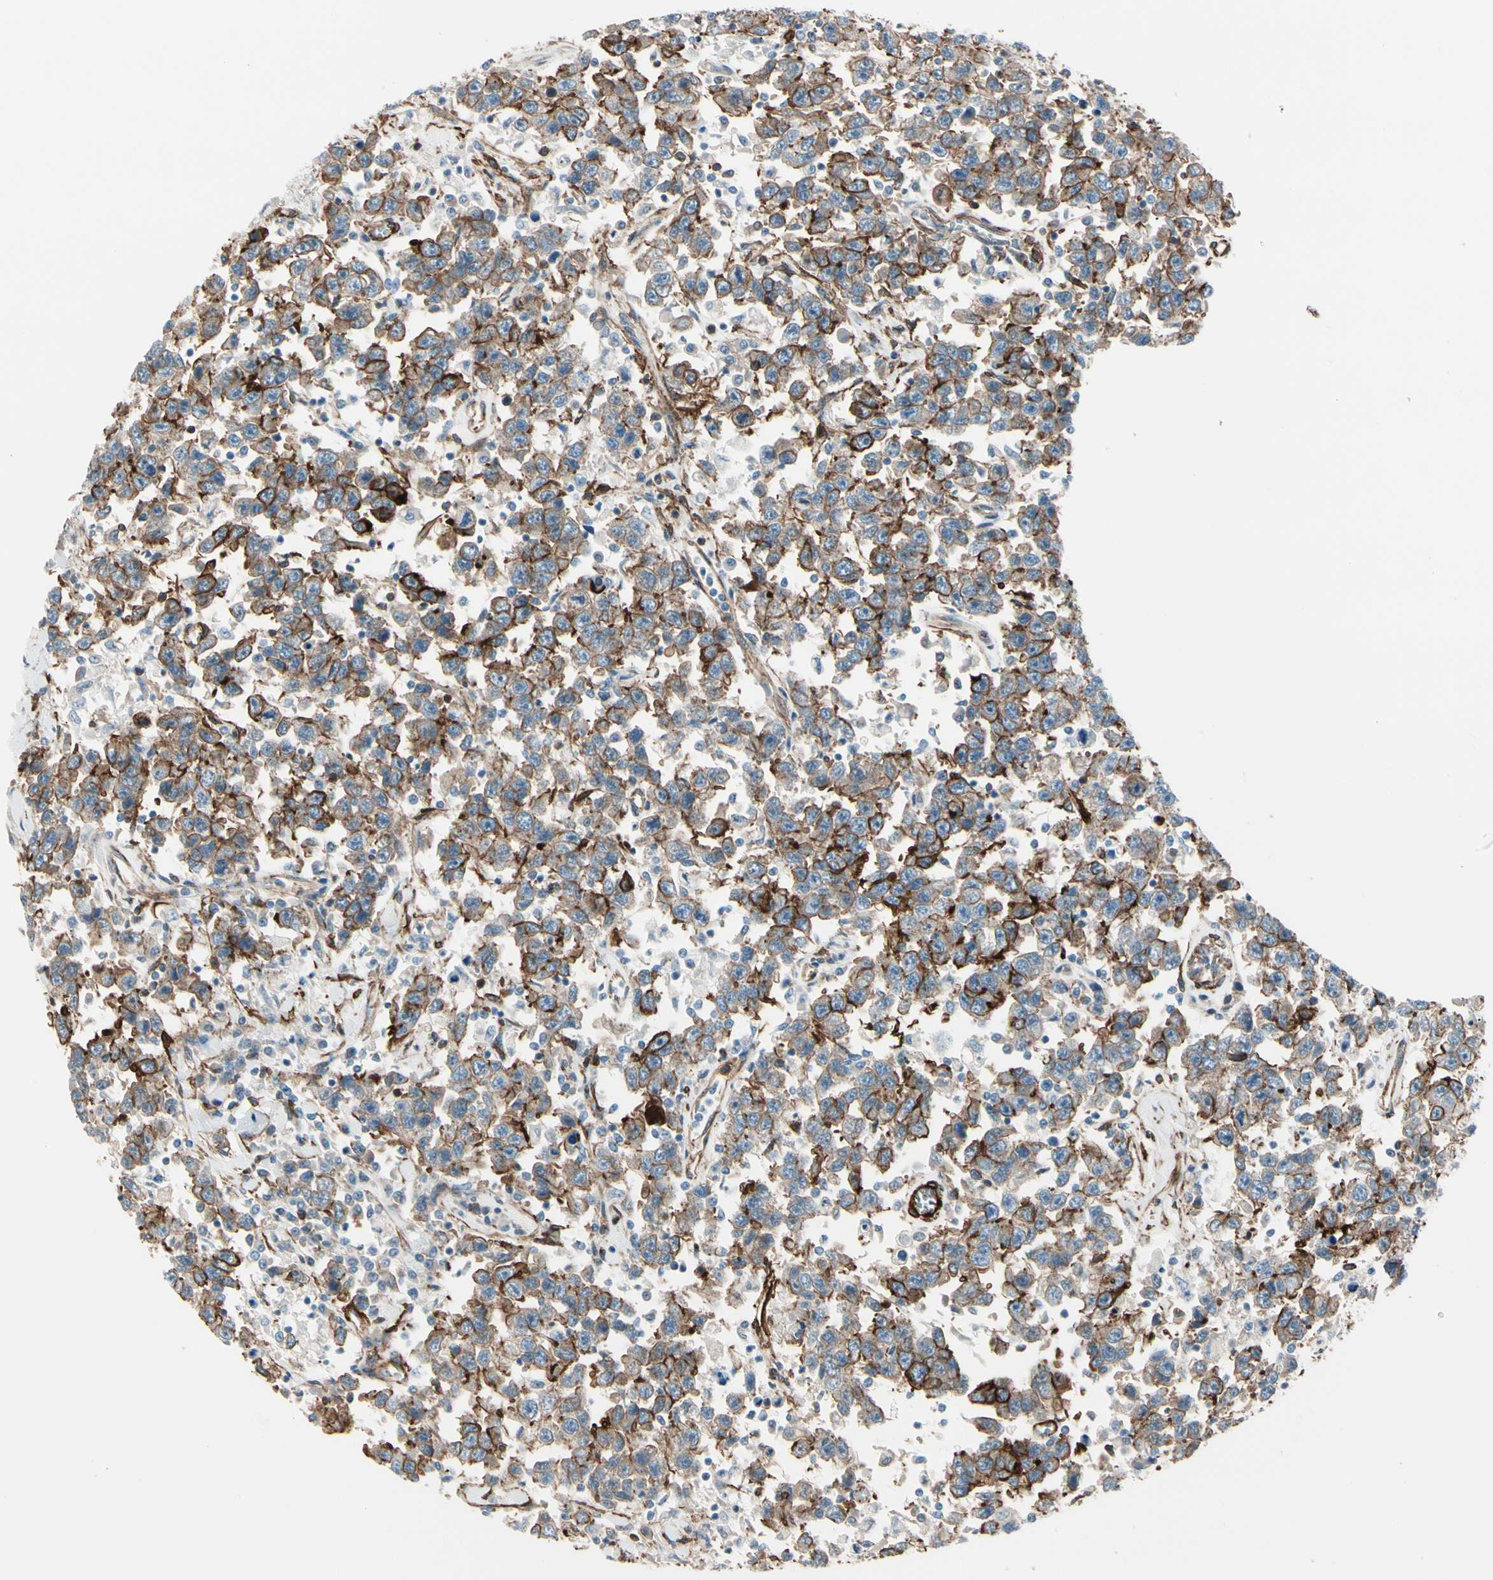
{"staining": {"intensity": "strong", "quantity": ">75%", "location": "cytoplasmic/membranous"}, "tissue": "testis cancer", "cell_type": "Tumor cells", "image_type": "cancer", "snomed": [{"axis": "morphology", "description": "Seminoma, NOS"}, {"axis": "topography", "description": "Testis"}], "caption": "Protein staining displays strong cytoplasmic/membranous staining in about >75% of tumor cells in testis cancer.", "gene": "CALD1", "patient": {"sex": "male", "age": 41}}